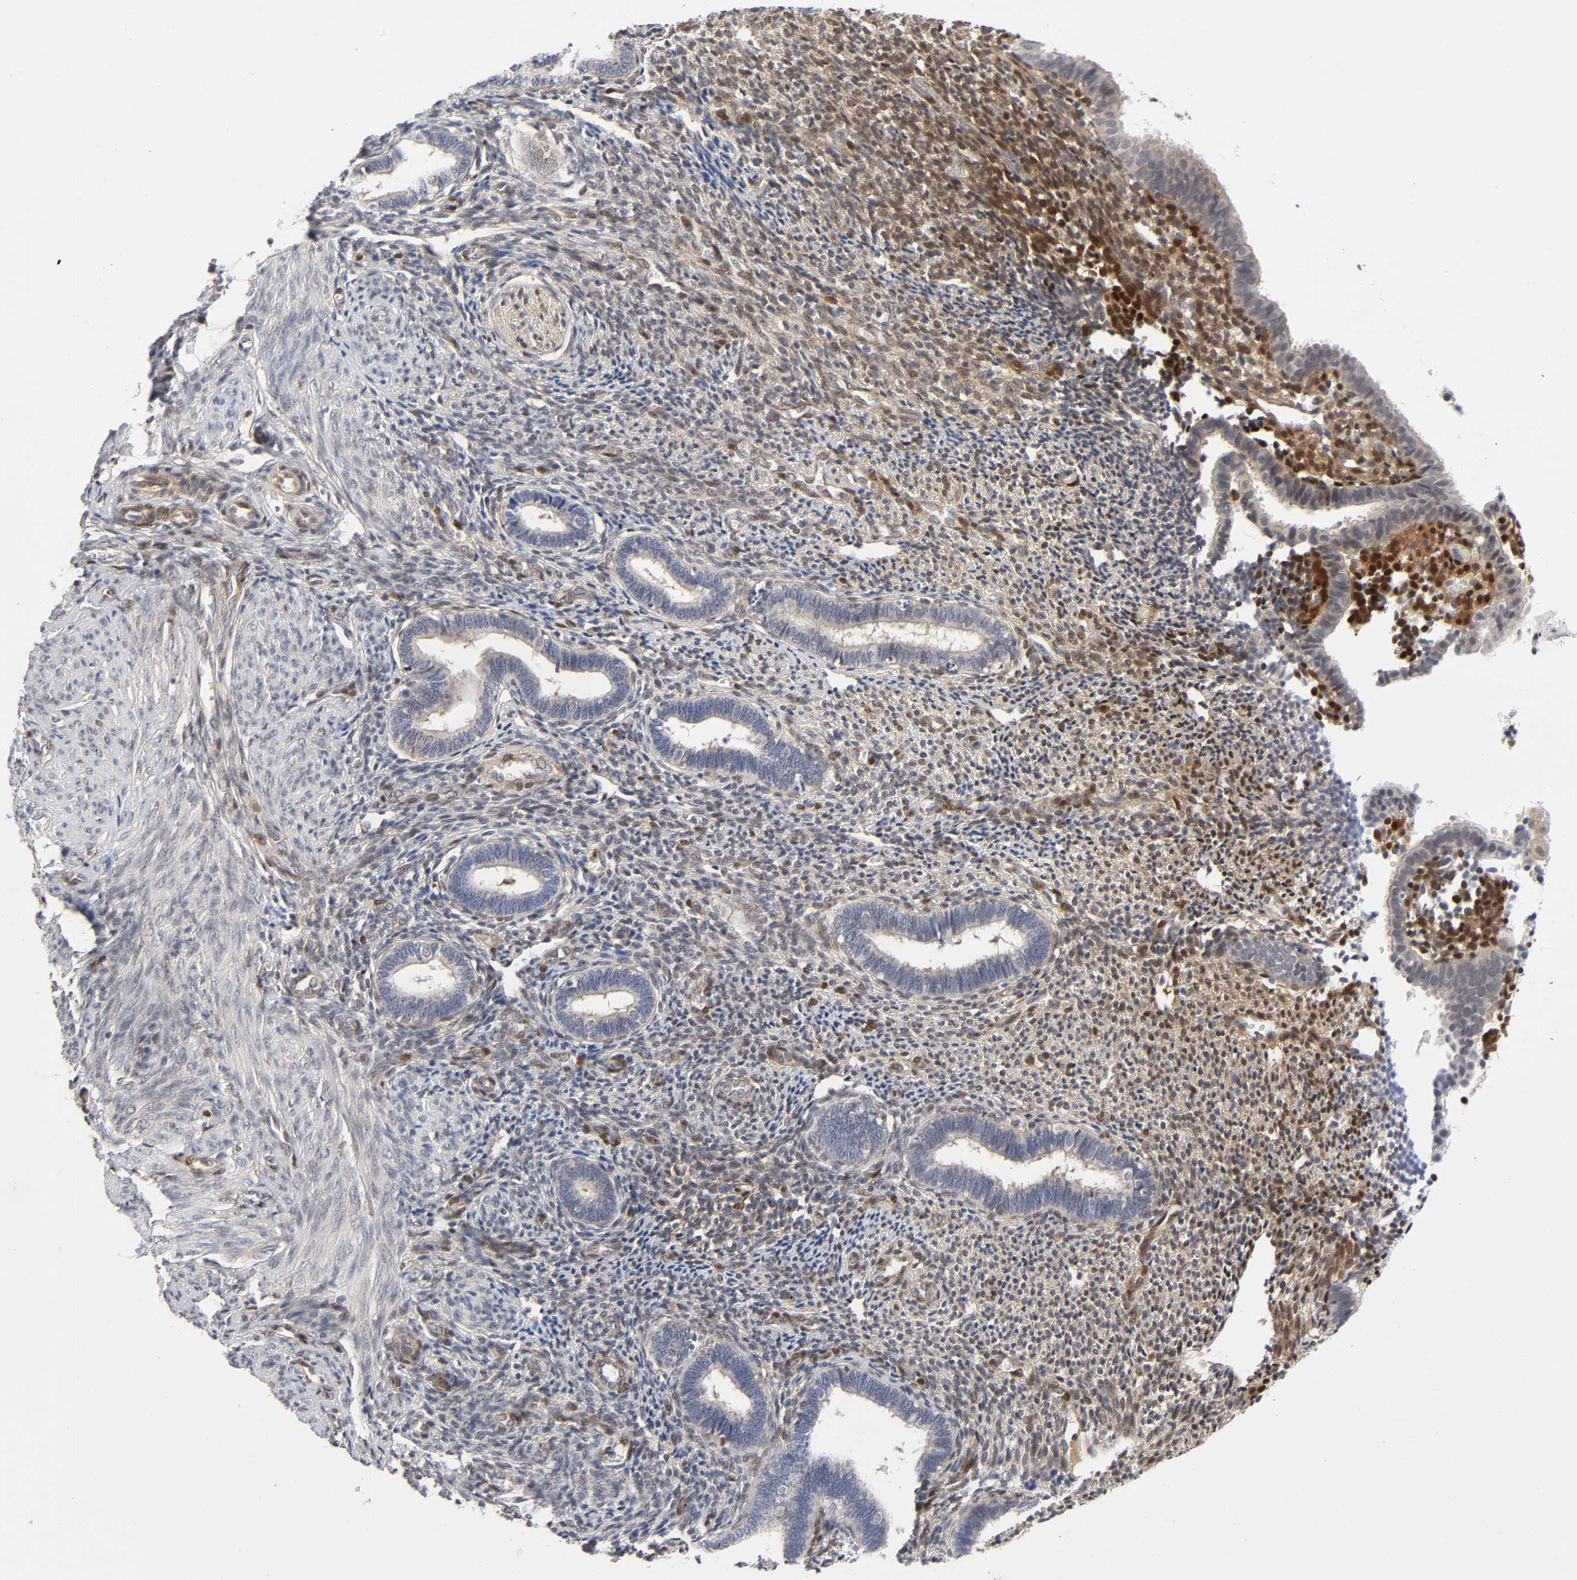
{"staining": {"intensity": "moderate", "quantity": "25%-75%", "location": "cytoplasmic/membranous,nuclear"}, "tissue": "endometrium", "cell_type": "Cells in endometrial stroma", "image_type": "normal", "snomed": [{"axis": "morphology", "description": "Normal tissue, NOS"}, {"axis": "topography", "description": "Endometrium"}], "caption": "Endometrium stained with DAB immunohistochemistry demonstrates medium levels of moderate cytoplasmic/membranous,nuclear positivity in approximately 25%-75% of cells in endometrial stroma. (IHC, brightfield microscopy, high magnification).", "gene": "PTEN", "patient": {"sex": "female", "age": 27}}